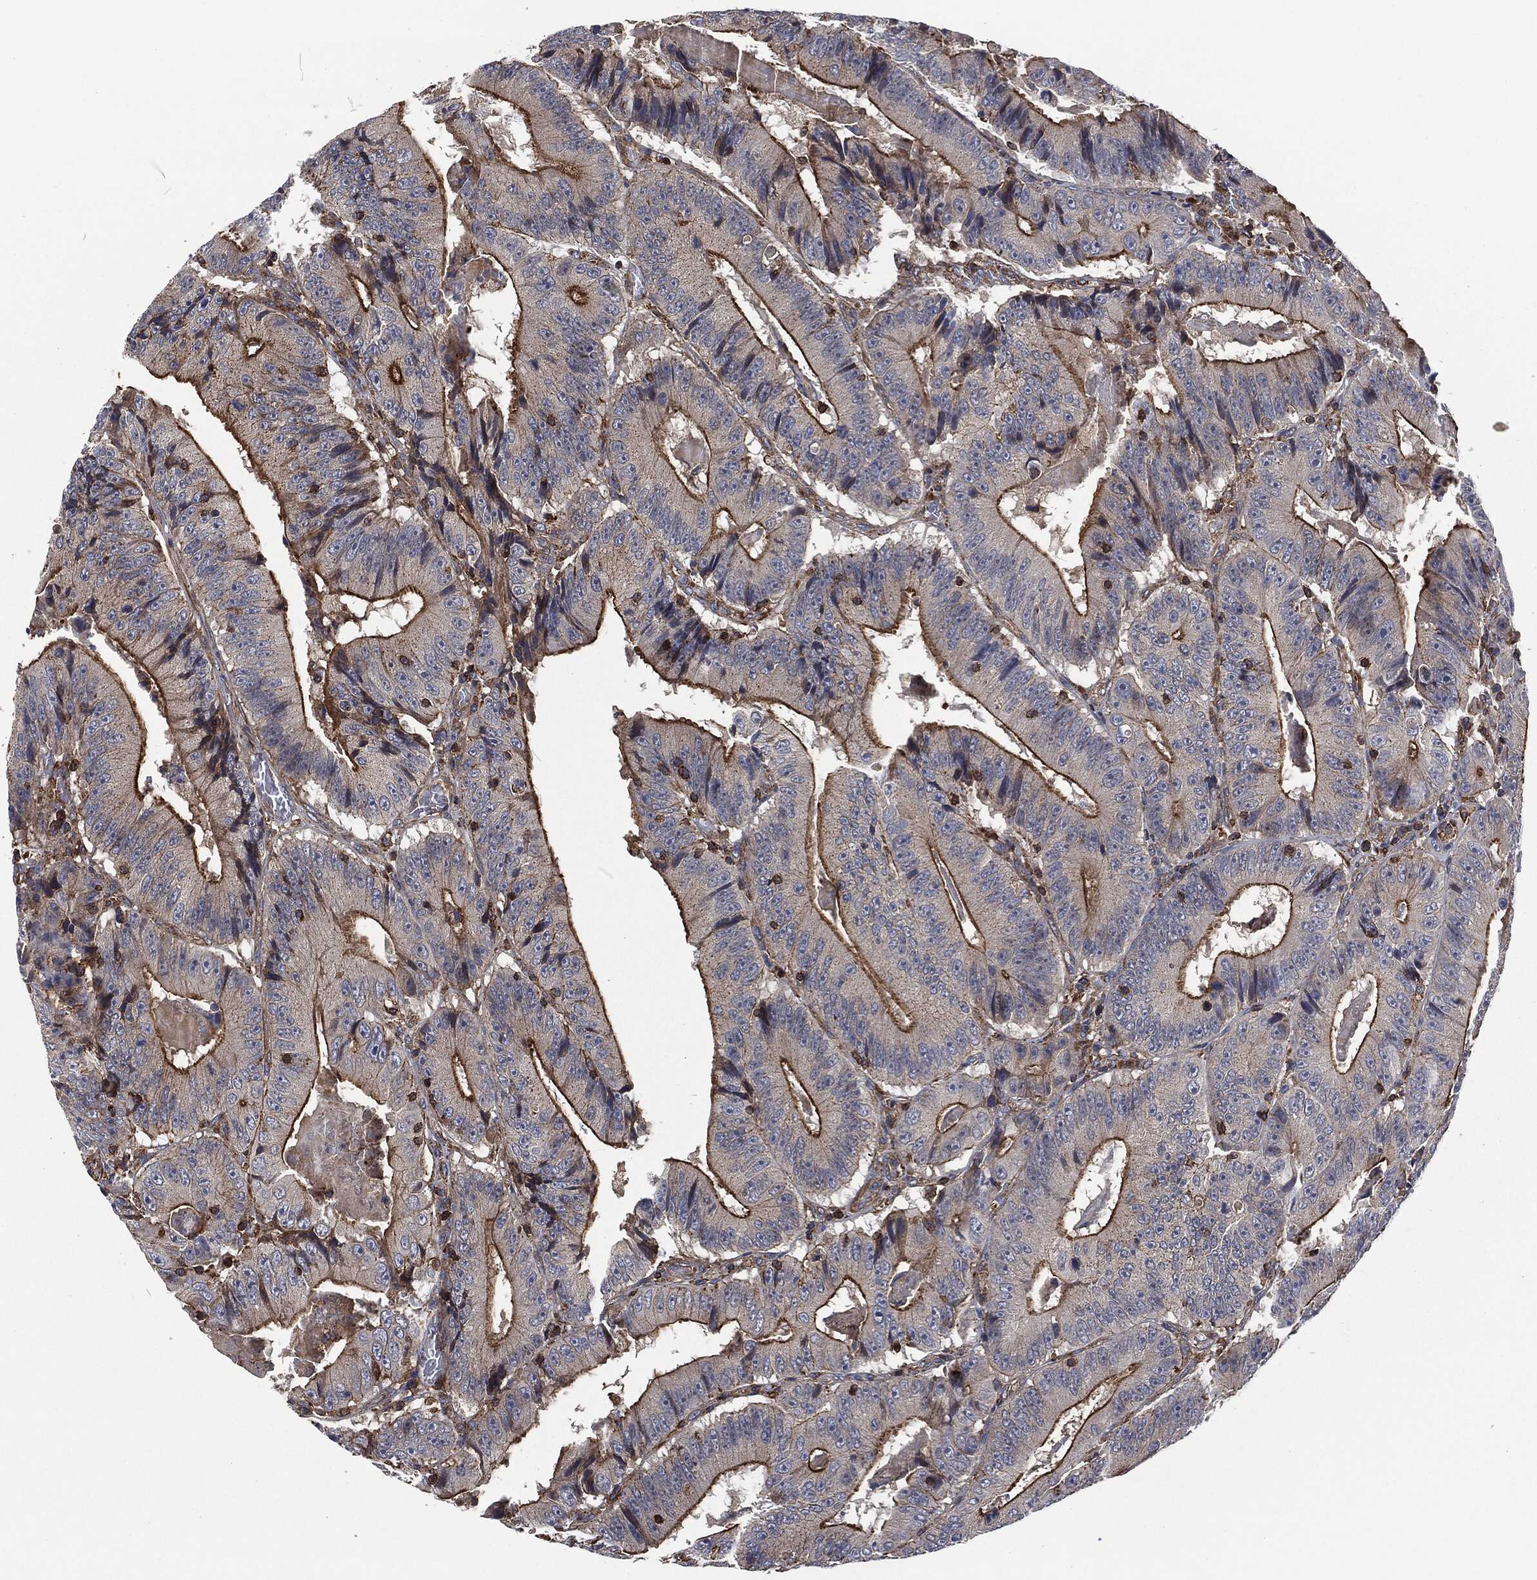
{"staining": {"intensity": "strong", "quantity": "<25%", "location": "cytoplasmic/membranous"}, "tissue": "colorectal cancer", "cell_type": "Tumor cells", "image_type": "cancer", "snomed": [{"axis": "morphology", "description": "Adenocarcinoma, NOS"}, {"axis": "topography", "description": "Colon"}], "caption": "Colorectal adenocarcinoma tissue exhibits strong cytoplasmic/membranous positivity in approximately <25% of tumor cells, visualized by immunohistochemistry.", "gene": "LGALS9", "patient": {"sex": "female", "age": 86}}